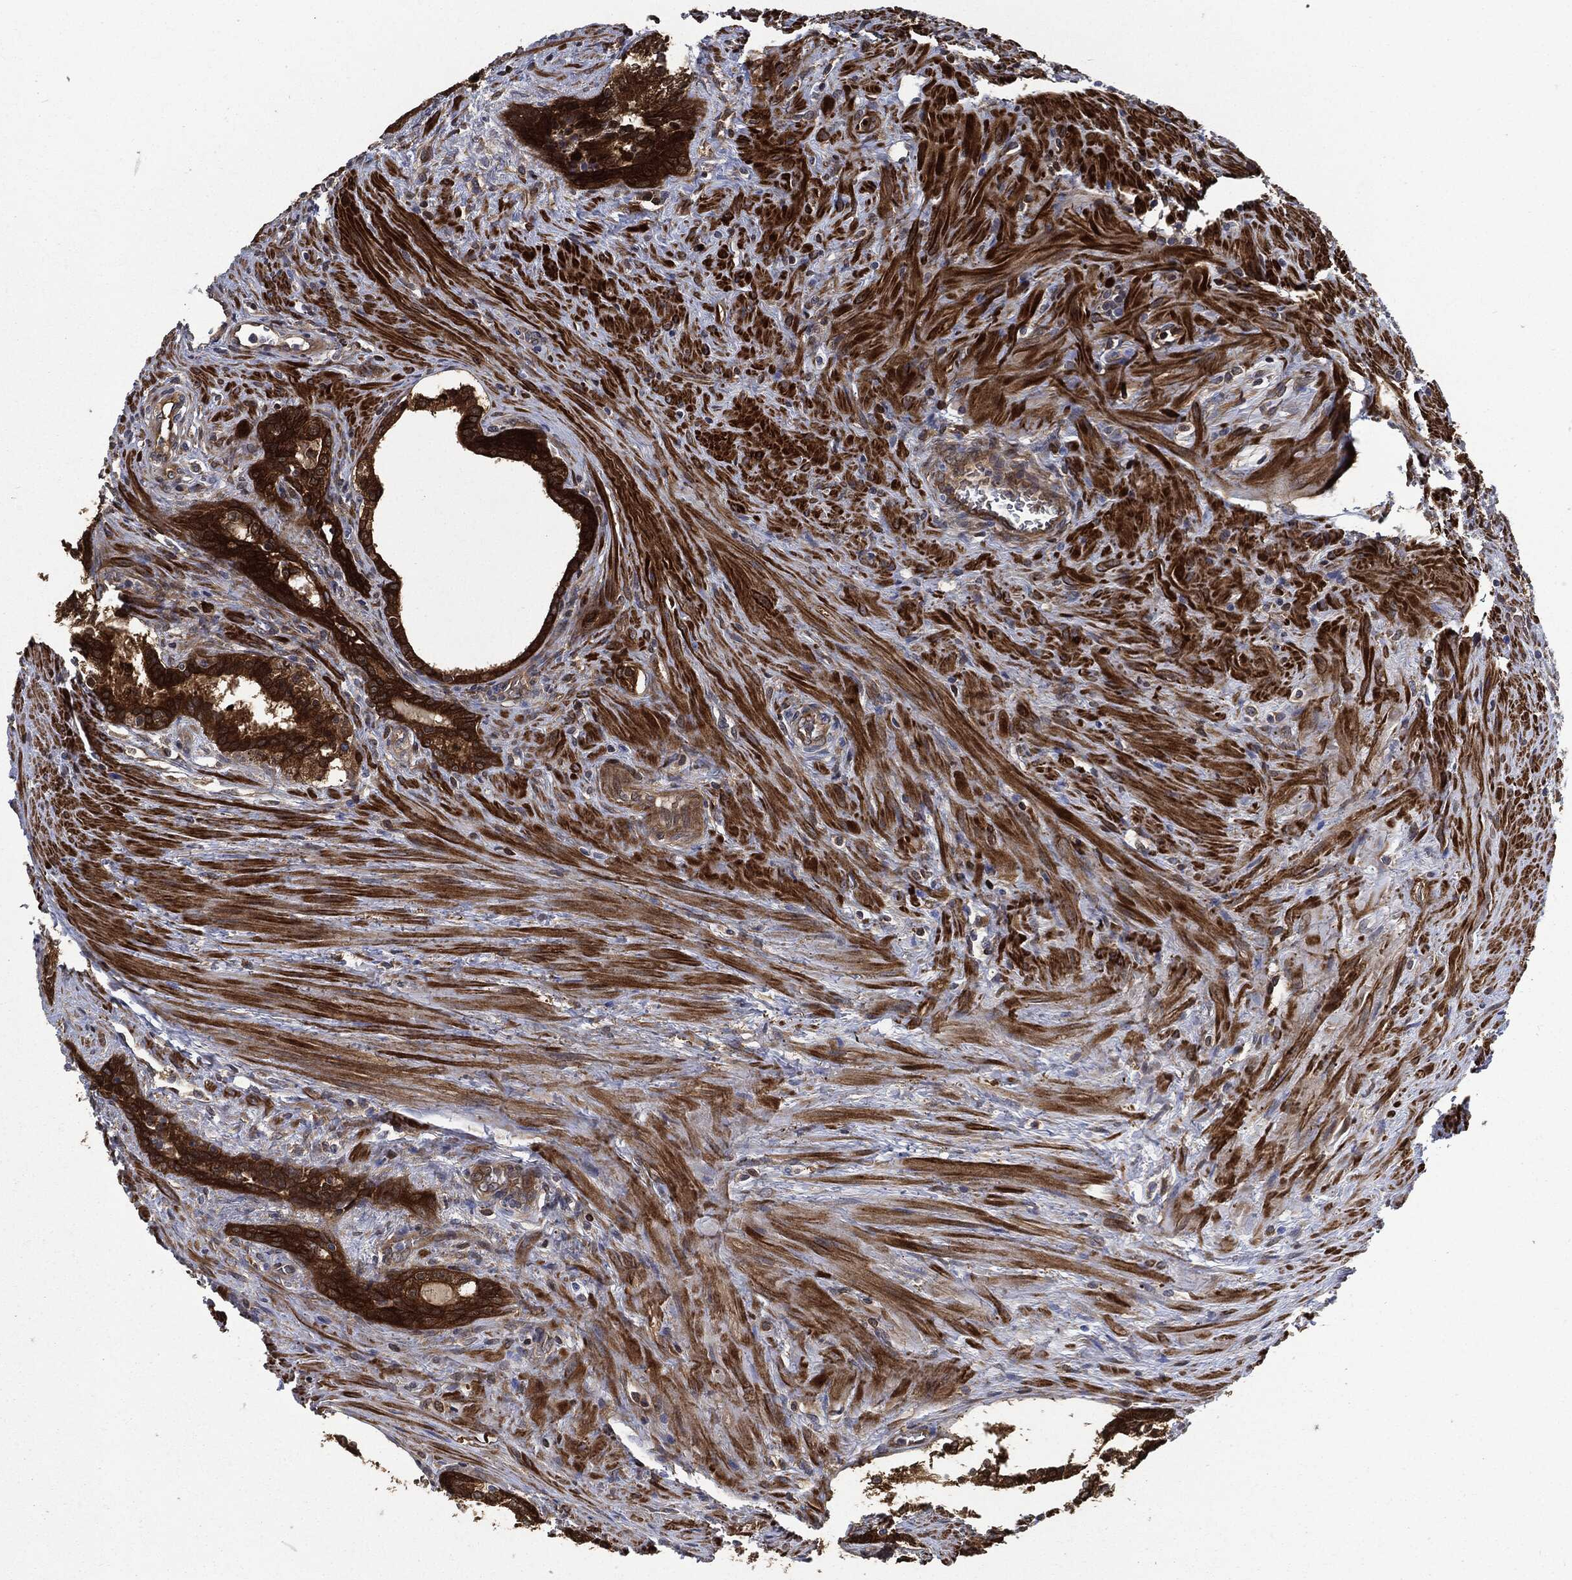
{"staining": {"intensity": "strong", "quantity": ">75%", "location": "cytoplasmic/membranous"}, "tissue": "prostate cancer", "cell_type": "Tumor cells", "image_type": "cancer", "snomed": [{"axis": "morphology", "description": "Adenocarcinoma, NOS"}, {"axis": "morphology", "description": "Adenocarcinoma, High grade"}, {"axis": "topography", "description": "Prostate"}], "caption": "Tumor cells show strong cytoplasmic/membranous positivity in about >75% of cells in adenocarcinoma (prostate). (brown staining indicates protein expression, while blue staining denotes nuclei).", "gene": "PRDX2", "patient": {"sex": "male", "age": 61}}